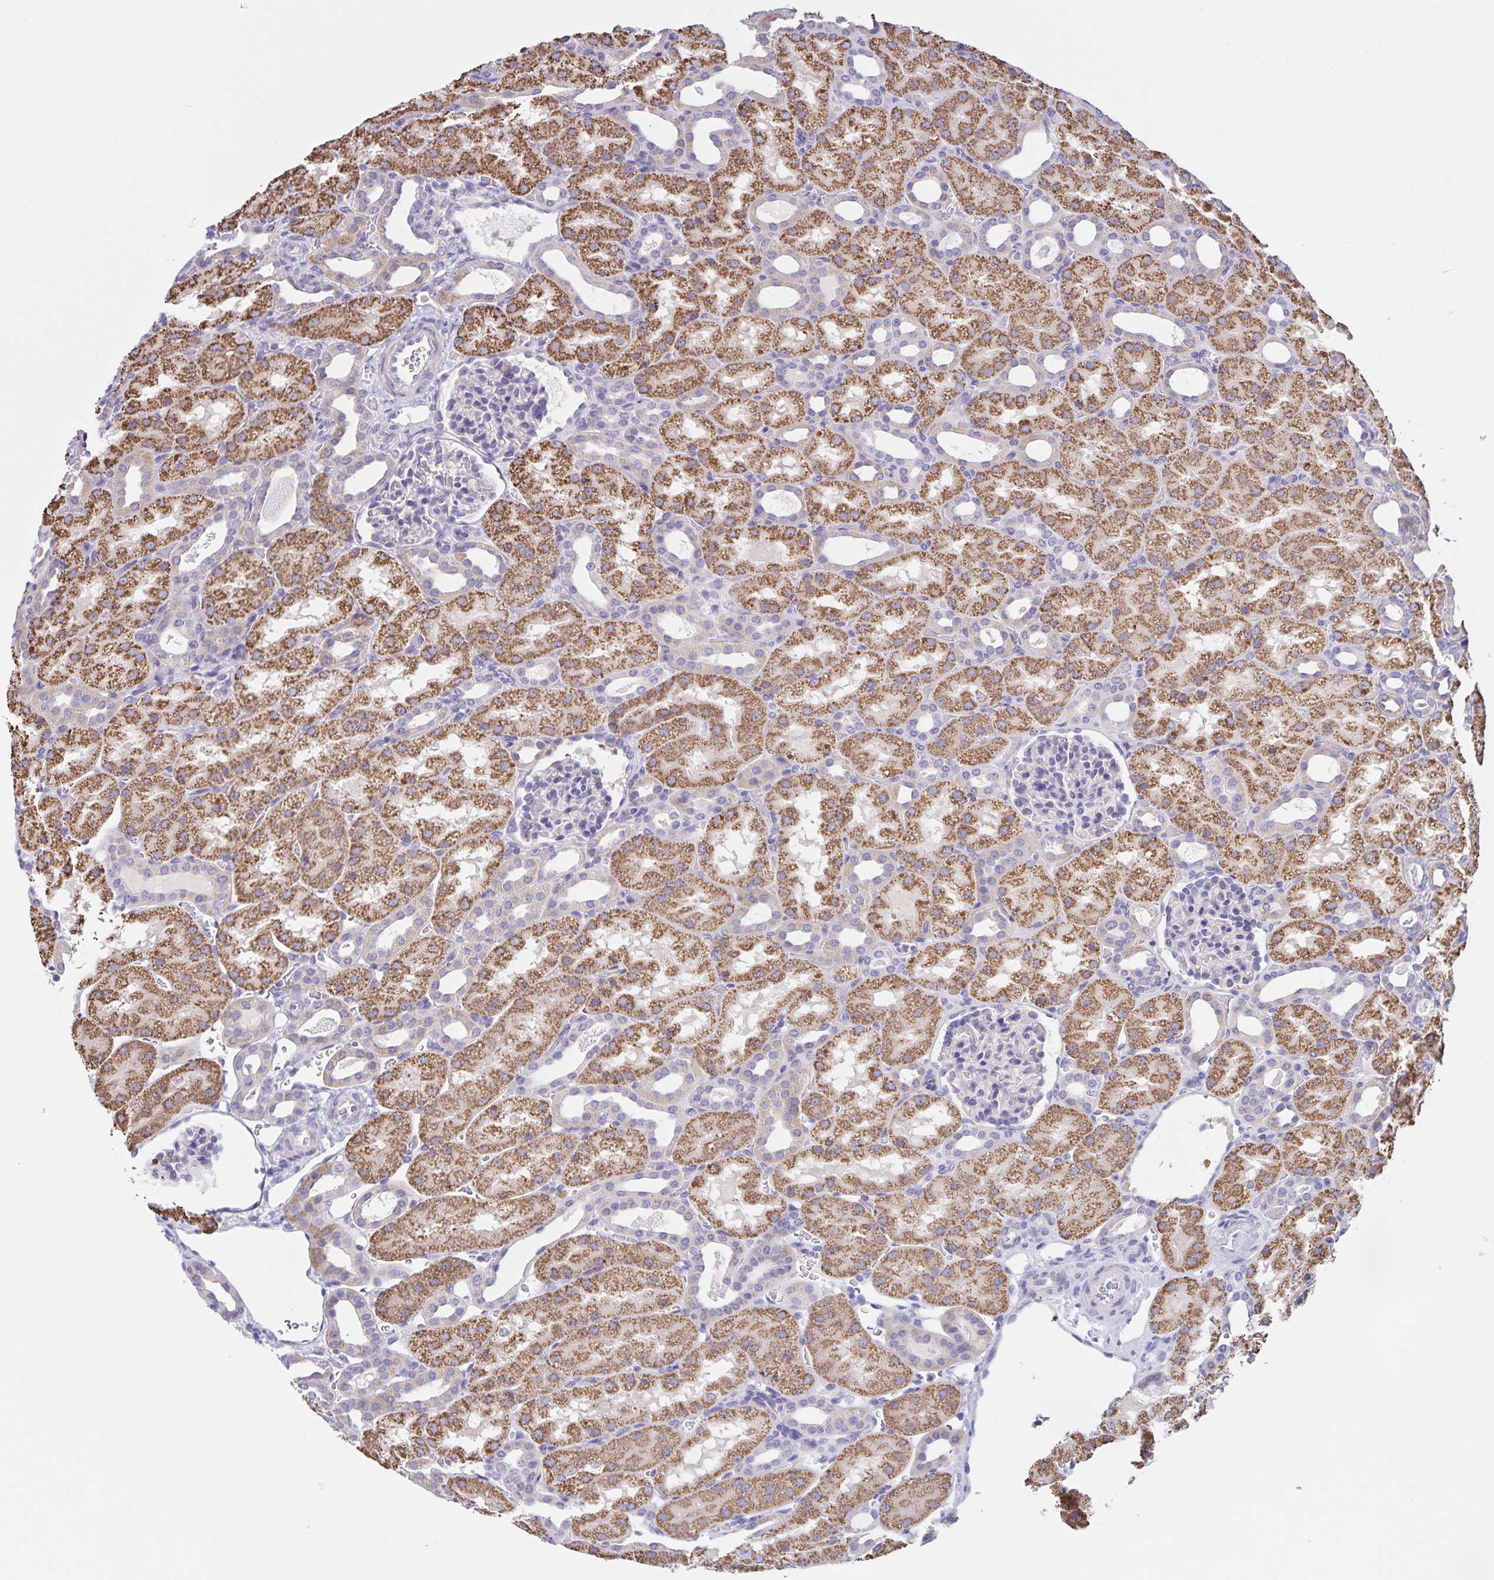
{"staining": {"intensity": "negative", "quantity": "none", "location": "none"}, "tissue": "kidney", "cell_type": "Cells in glomeruli", "image_type": "normal", "snomed": [{"axis": "morphology", "description": "Normal tissue, NOS"}, {"axis": "topography", "description": "Kidney"}], "caption": "IHC image of unremarkable human kidney stained for a protein (brown), which reveals no expression in cells in glomeruli.", "gene": "DMGDH", "patient": {"sex": "male", "age": 2}}